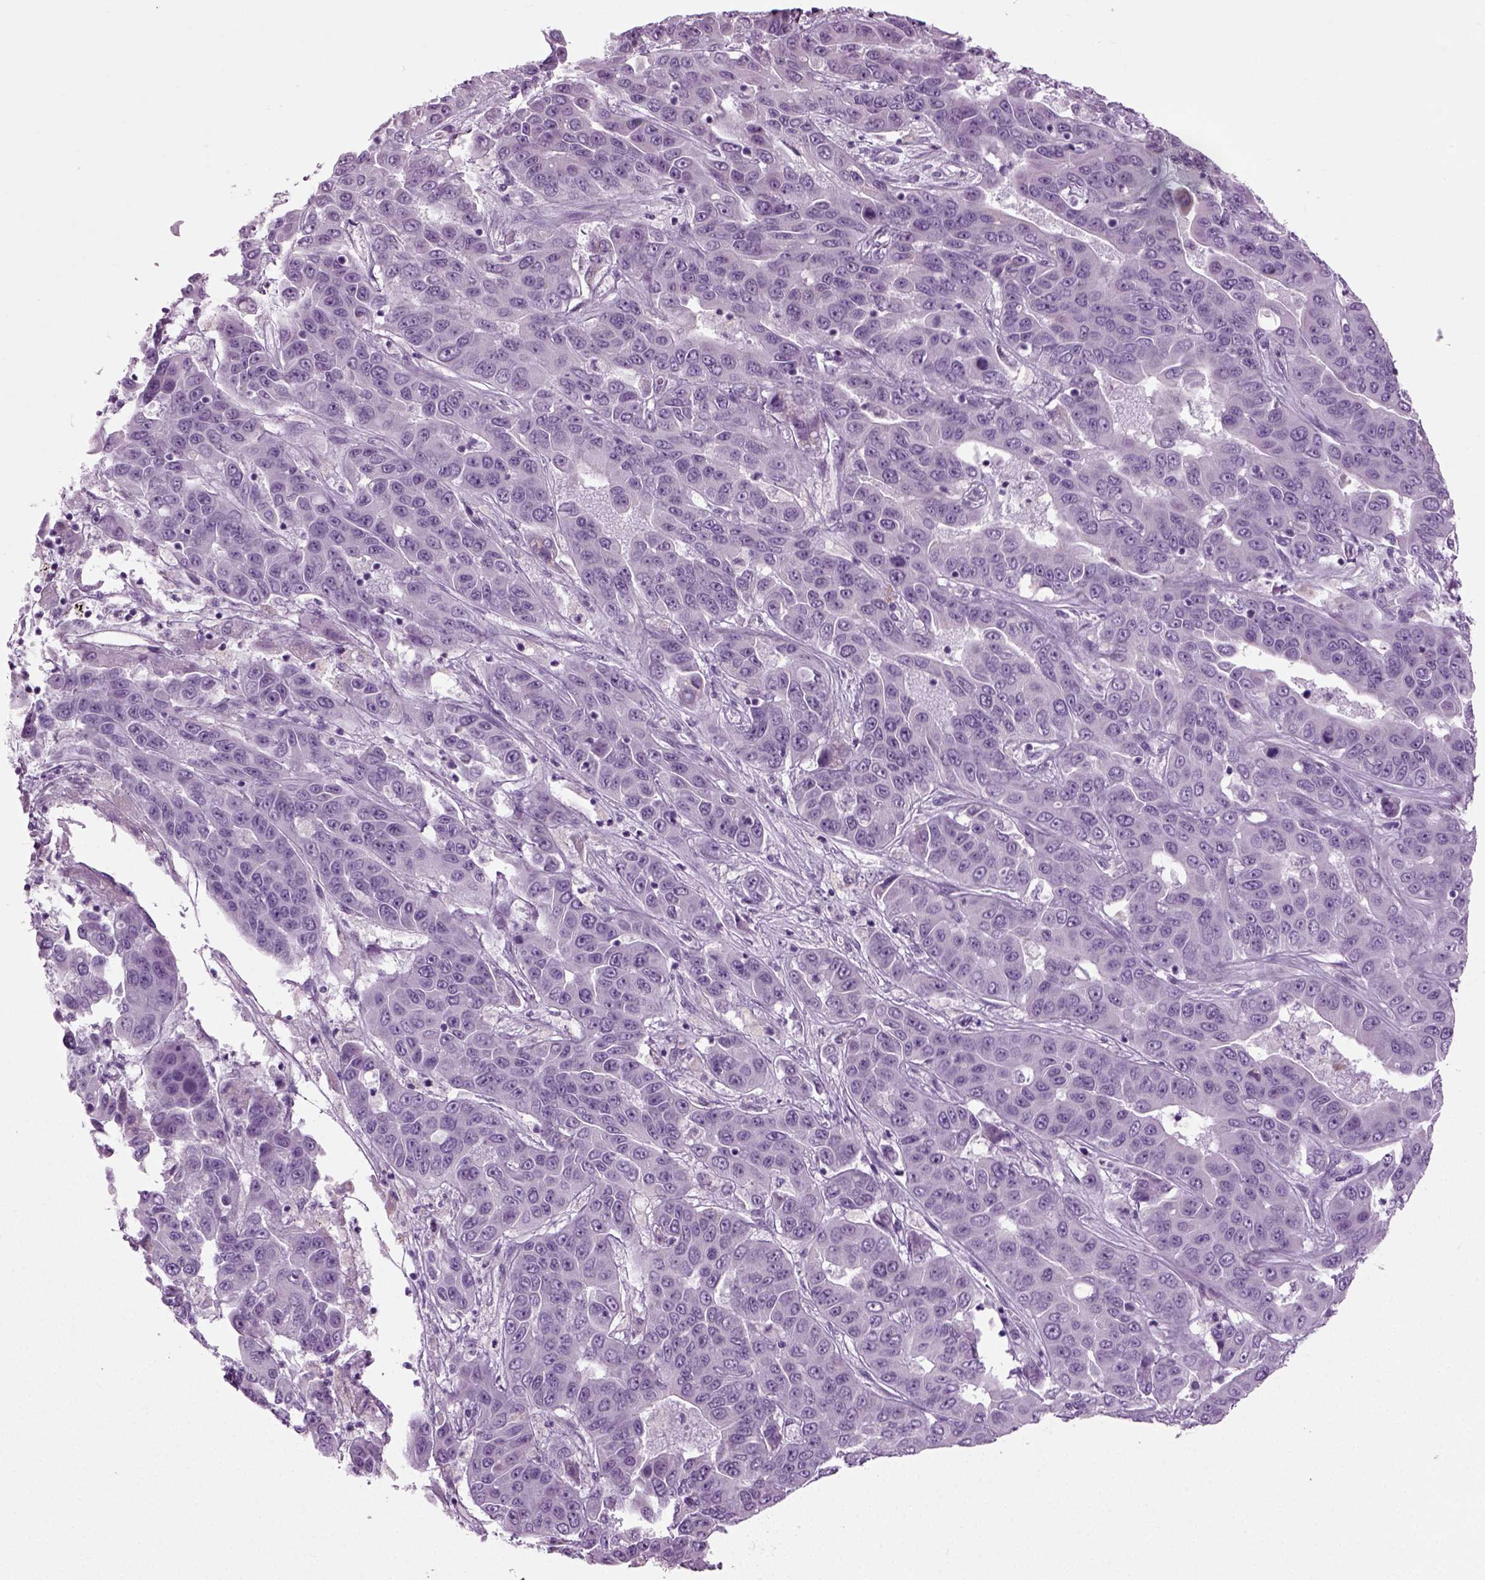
{"staining": {"intensity": "negative", "quantity": "none", "location": "none"}, "tissue": "liver cancer", "cell_type": "Tumor cells", "image_type": "cancer", "snomed": [{"axis": "morphology", "description": "Cholangiocarcinoma"}, {"axis": "topography", "description": "Liver"}], "caption": "Tumor cells show no significant staining in liver cancer (cholangiocarcinoma).", "gene": "PRLH", "patient": {"sex": "female", "age": 52}}